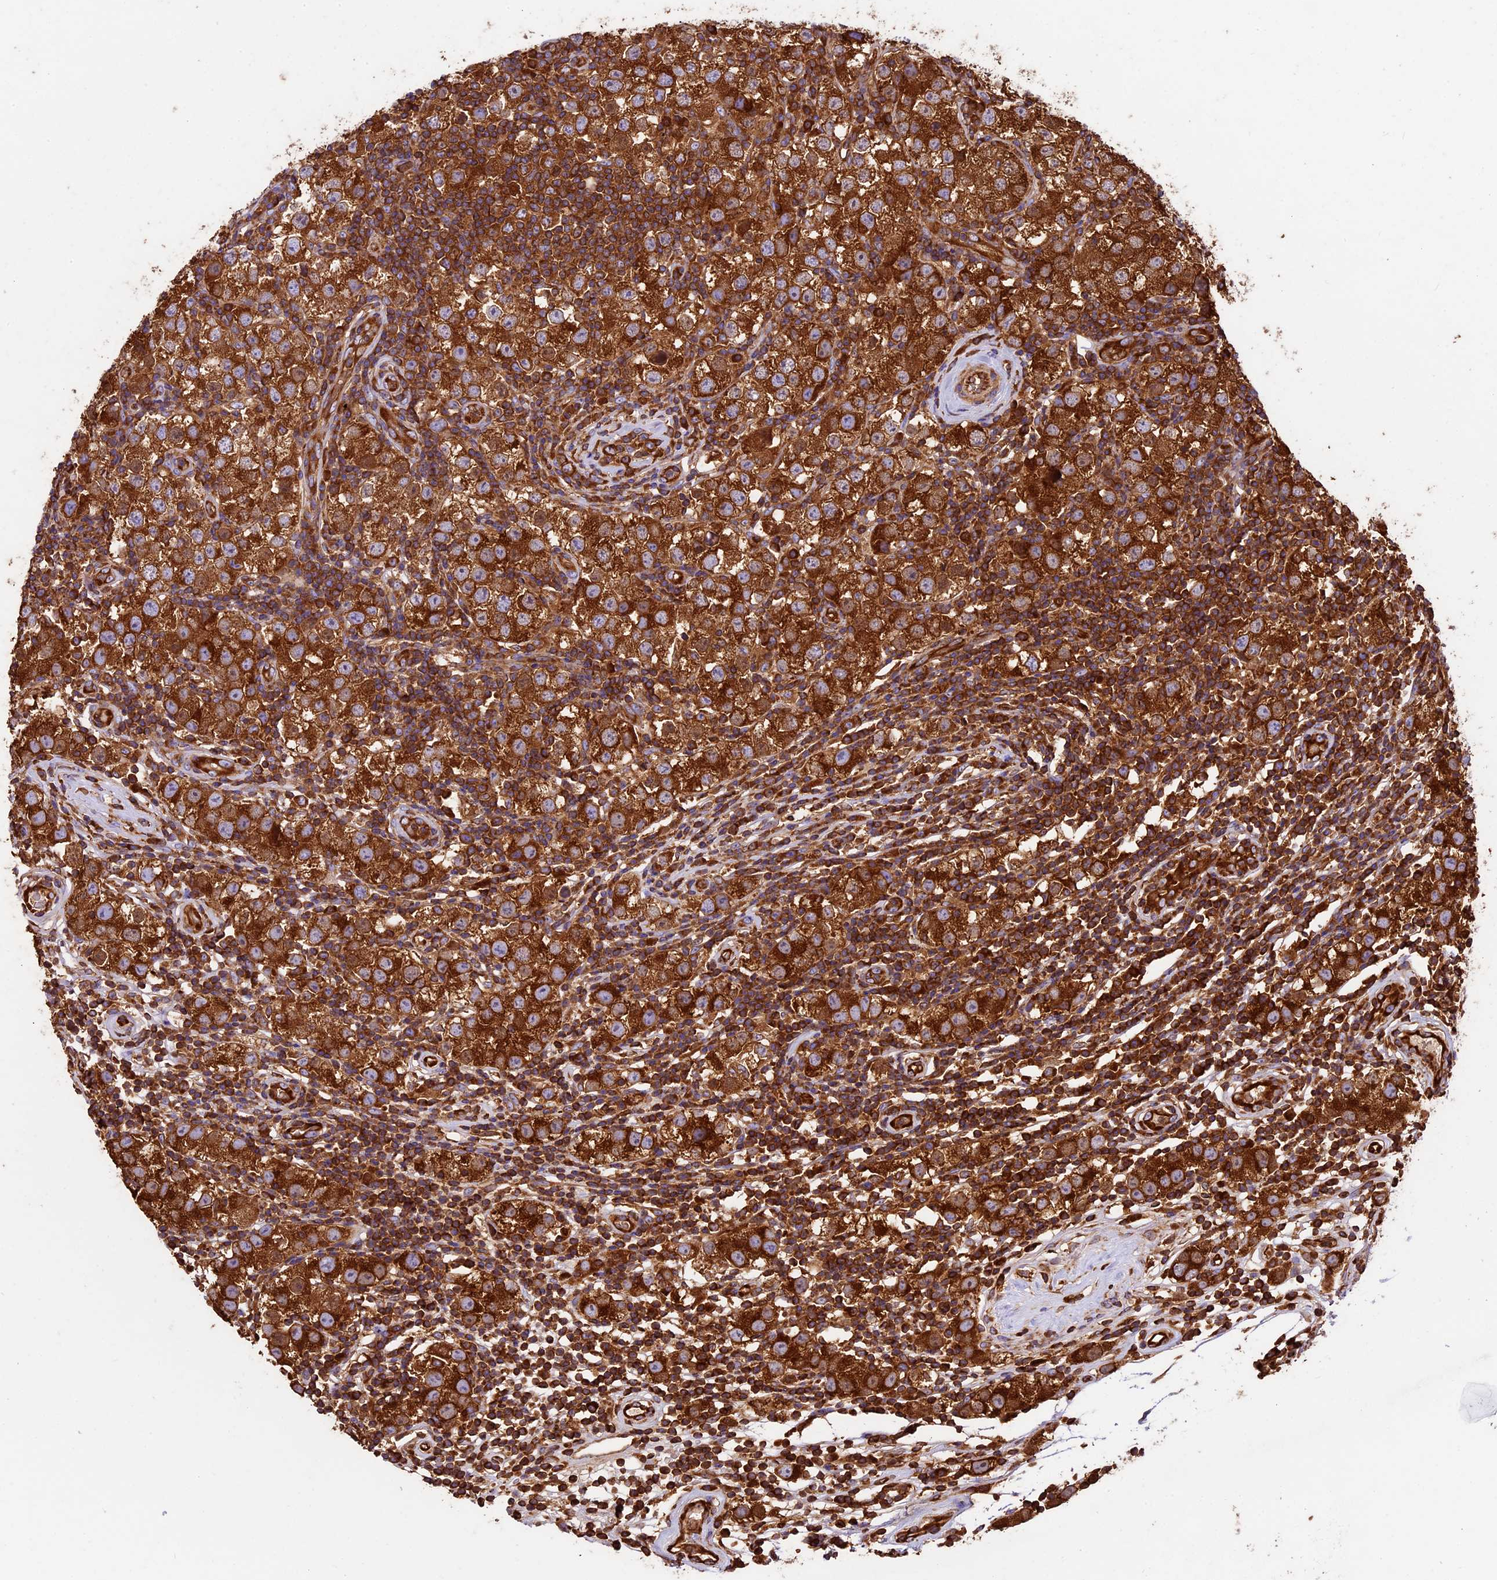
{"staining": {"intensity": "strong", "quantity": ">75%", "location": "cytoplasmic/membranous"}, "tissue": "testis cancer", "cell_type": "Tumor cells", "image_type": "cancer", "snomed": [{"axis": "morphology", "description": "Seminoma, NOS"}, {"axis": "topography", "description": "Testis"}], "caption": "Testis cancer stained with a protein marker demonstrates strong staining in tumor cells.", "gene": "KARS1", "patient": {"sex": "male", "age": 34}}